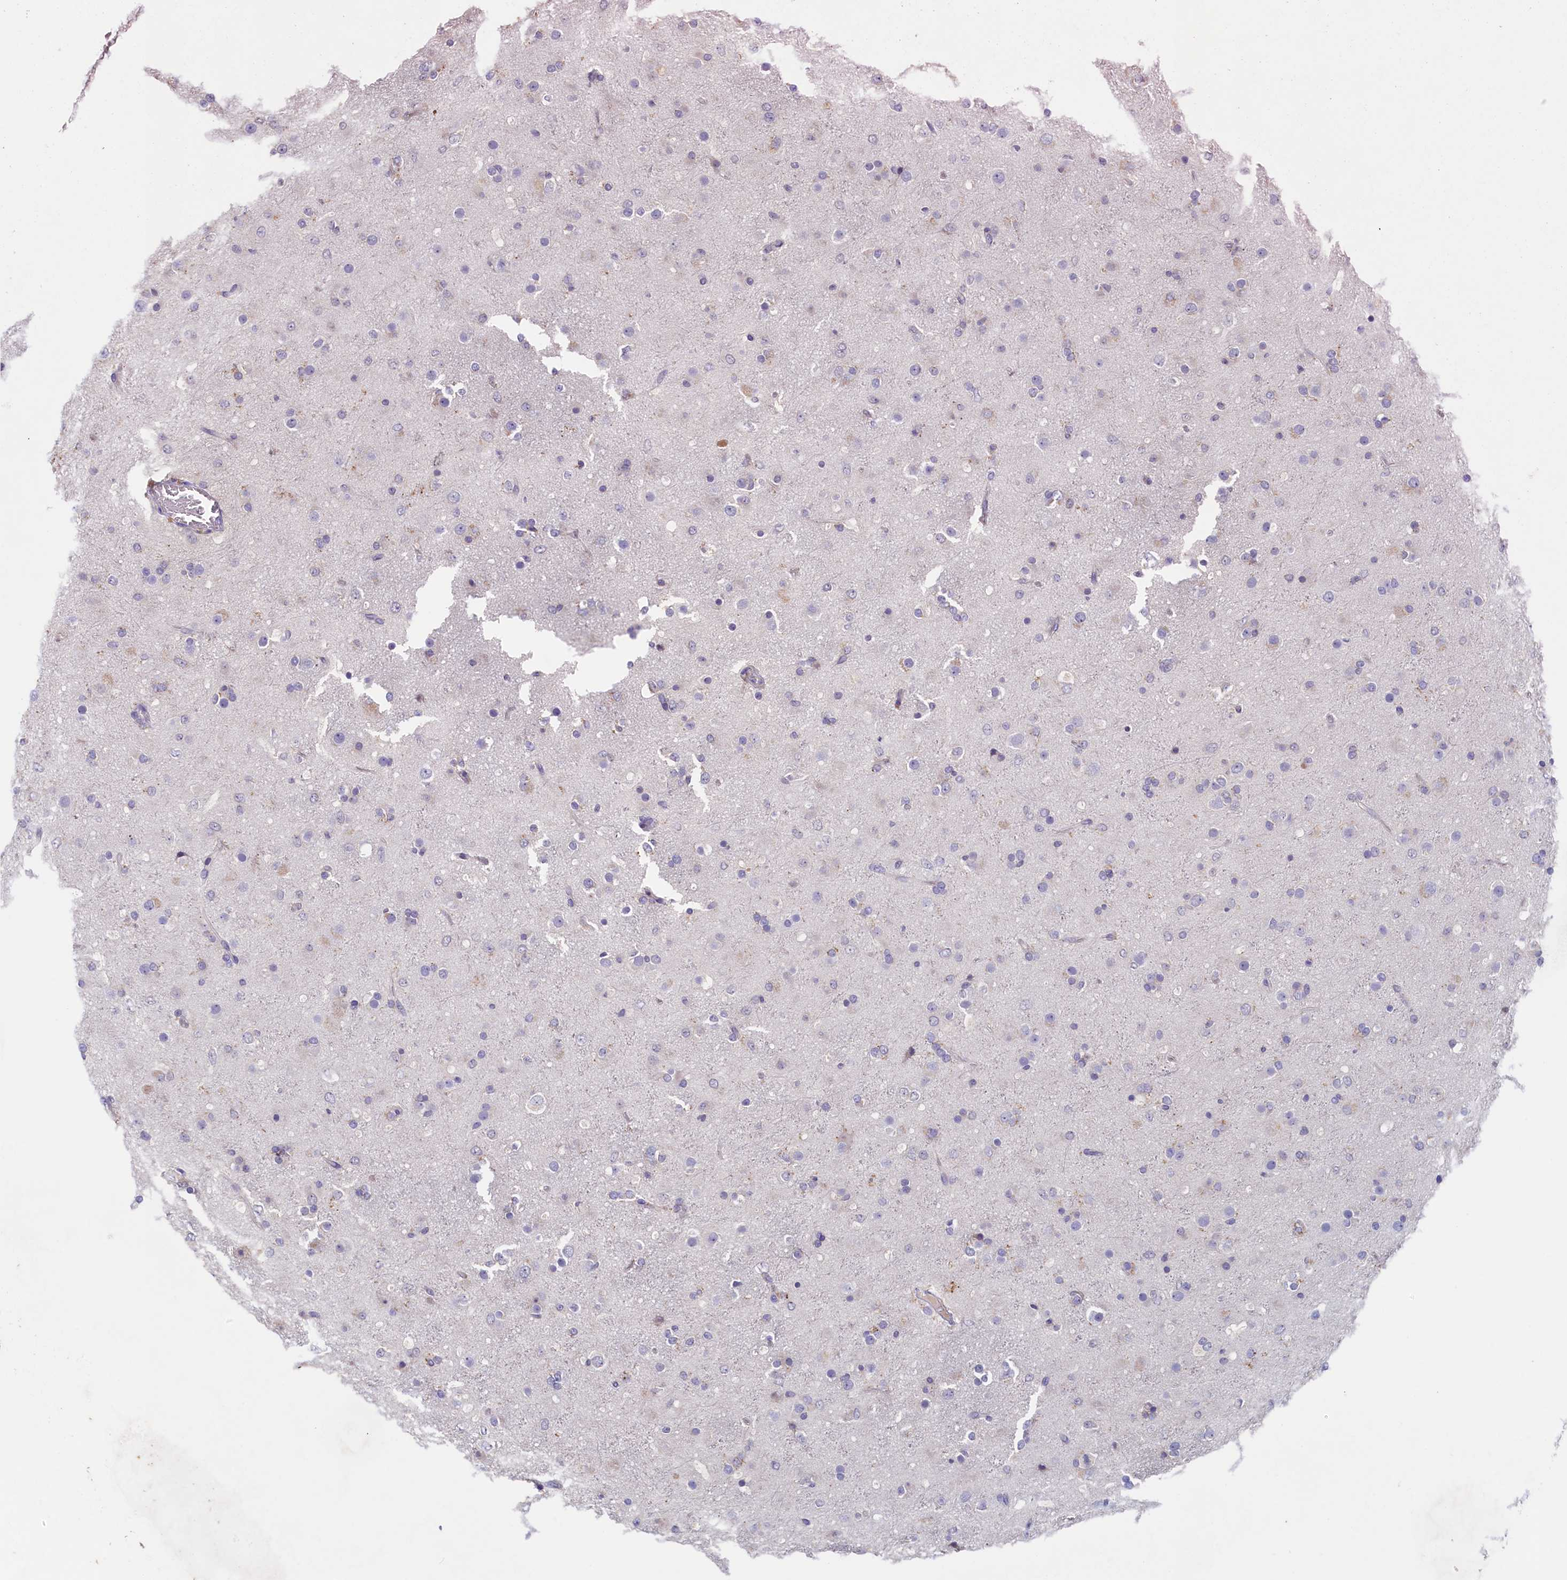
{"staining": {"intensity": "negative", "quantity": "none", "location": "none"}, "tissue": "glioma", "cell_type": "Tumor cells", "image_type": "cancer", "snomed": [{"axis": "morphology", "description": "Glioma, malignant, Low grade"}, {"axis": "topography", "description": "Brain"}], "caption": "High power microscopy histopathology image of an IHC histopathology image of glioma, revealing no significant staining in tumor cells. (DAB immunohistochemistry visualized using brightfield microscopy, high magnification).", "gene": "NUBP2", "patient": {"sex": "male", "age": 65}}